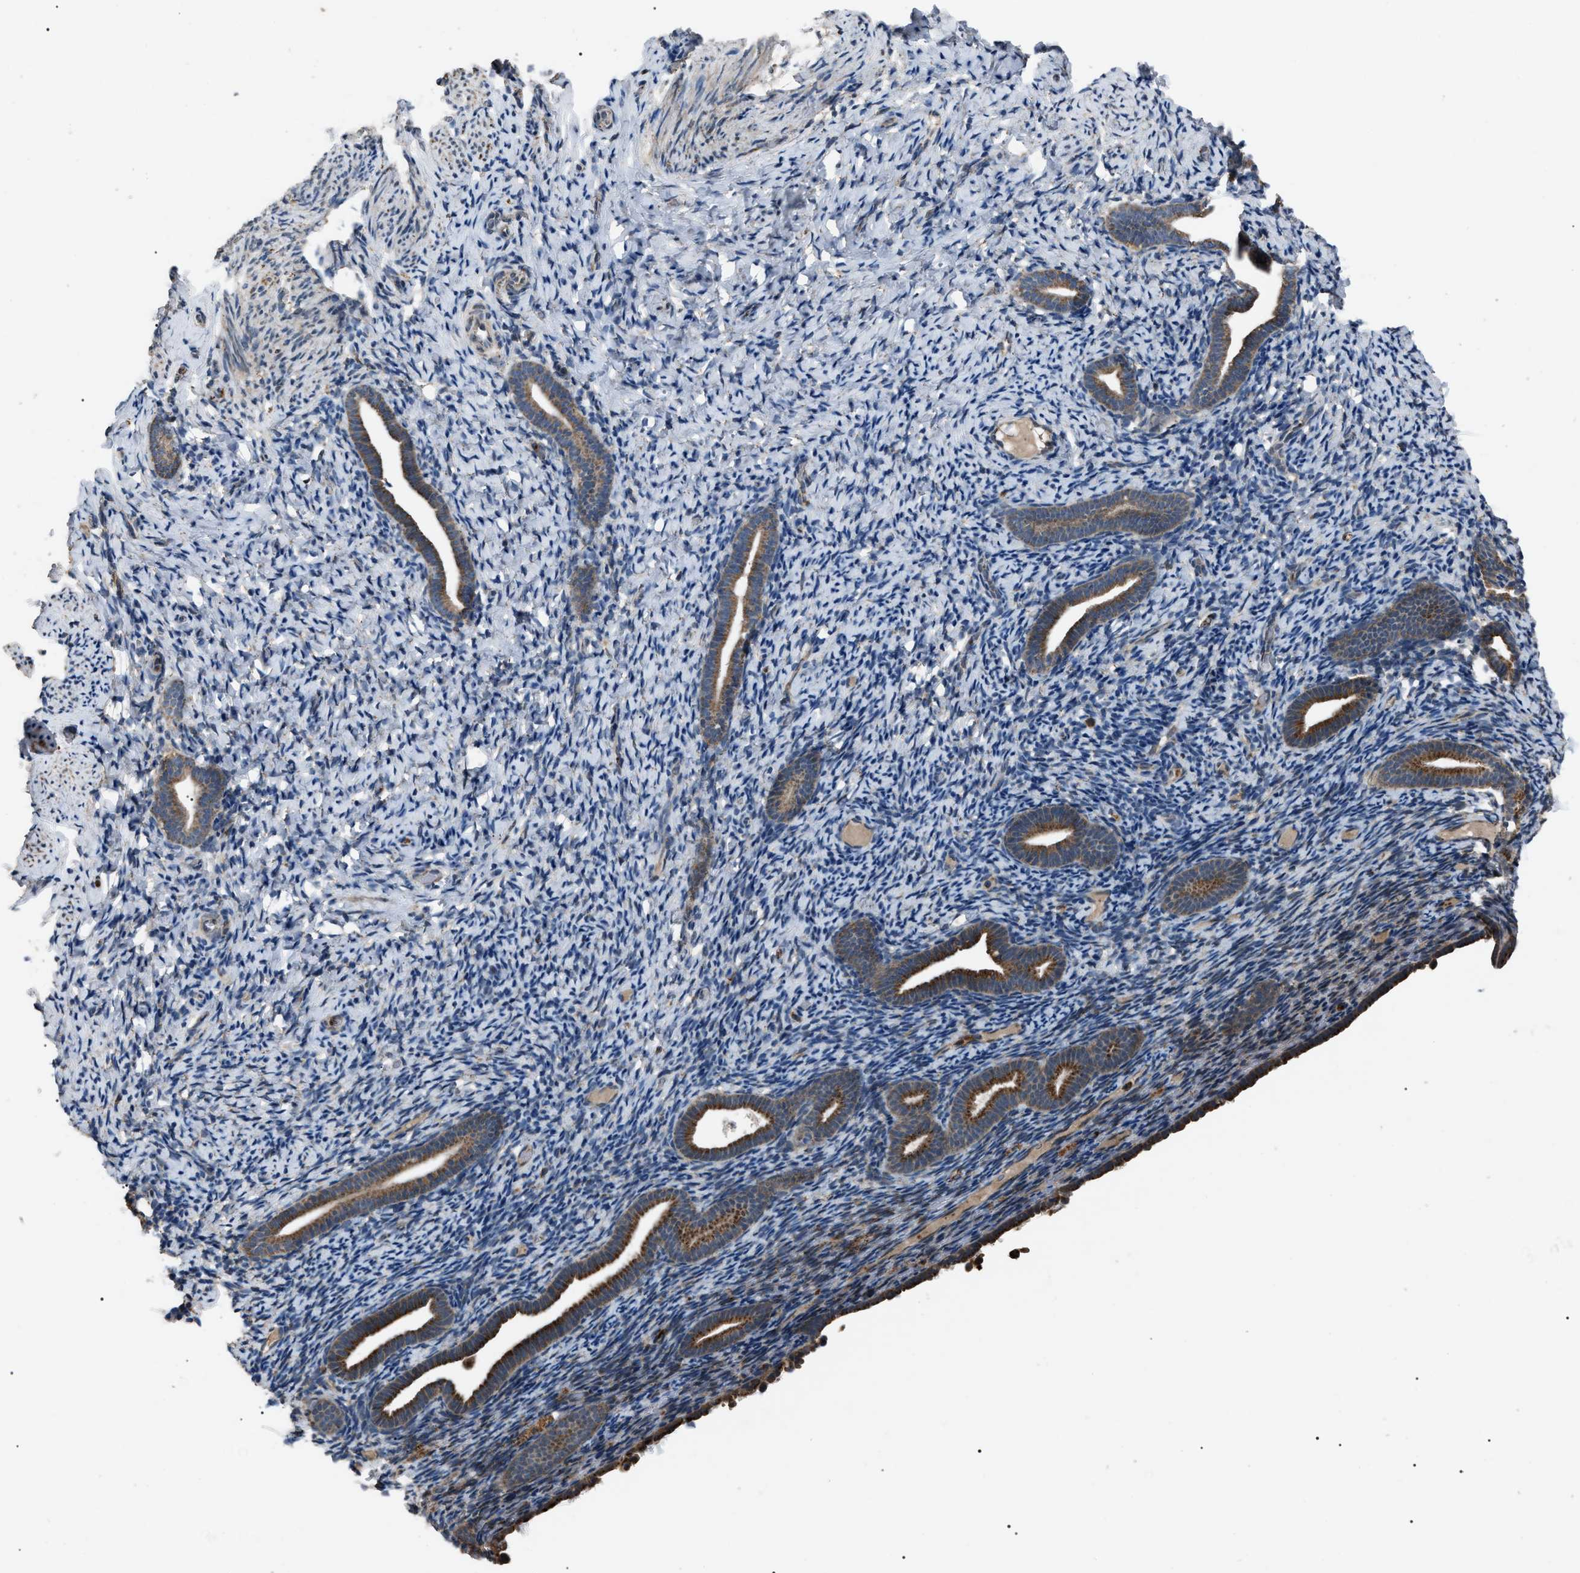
{"staining": {"intensity": "moderate", "quantity": "<25%", "location": "cytoplasmic/membranous"}, "tissue": "endometrium", "cell_type": "Cells in endometrial stroma", "image_type": "normal", "snomed": [{"axis": "morphology", "description": "Normal tissue, NOS"}, {"axis": "topography", "description": "Endometrium"}], "caption": "Cells in endometrial stroma show moderate cytoplasmic/membranous staining in about <25% of cells in unremarkable endometrium.", "gene": "ZFAND2A", "patient": {"sex": "female", "age": 51}}